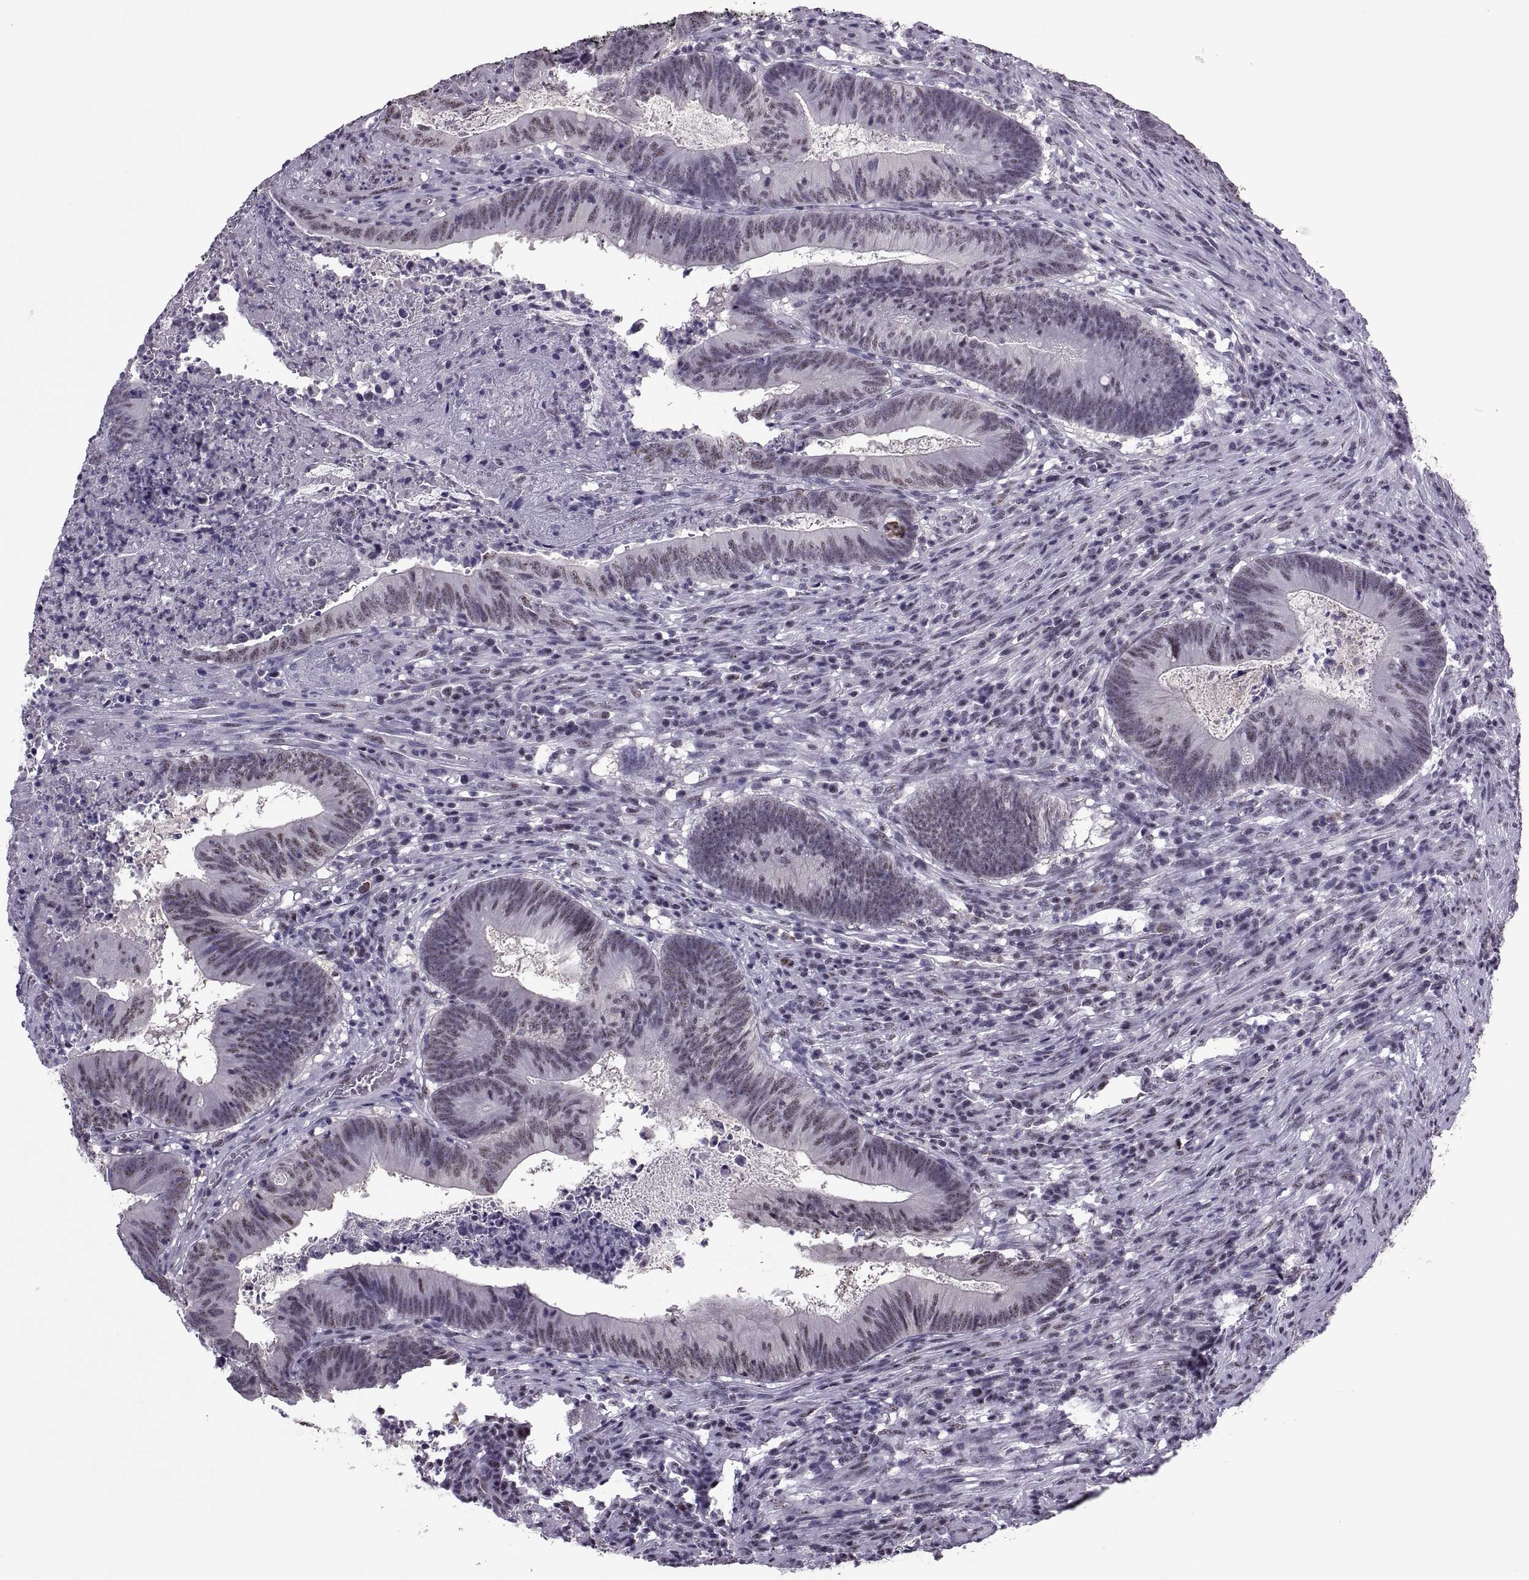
{"staining": {"intensity": "weak", "quantity": "25%-75%", "location": "nuclear"}, "tissue": "colorectal cancer", "cell_type": "Tumor cells", "image_type": "cancer", "snomed": [{"axis": "morphology", "description": "Adenocarcinoma, NOS"}, {"axis": "topography", "description": "Colon"}], "caption": "Weak nuclear expression is identified in about 25%-75% of tumor cells in colorectal adenocarcinoma. (DAB (3,3'-diaminobenzidine) = brown stain, brightfield microscopy at high magnification).", "gene": "MAGEA4", "patient": {"sex": "female", "age": 70}}